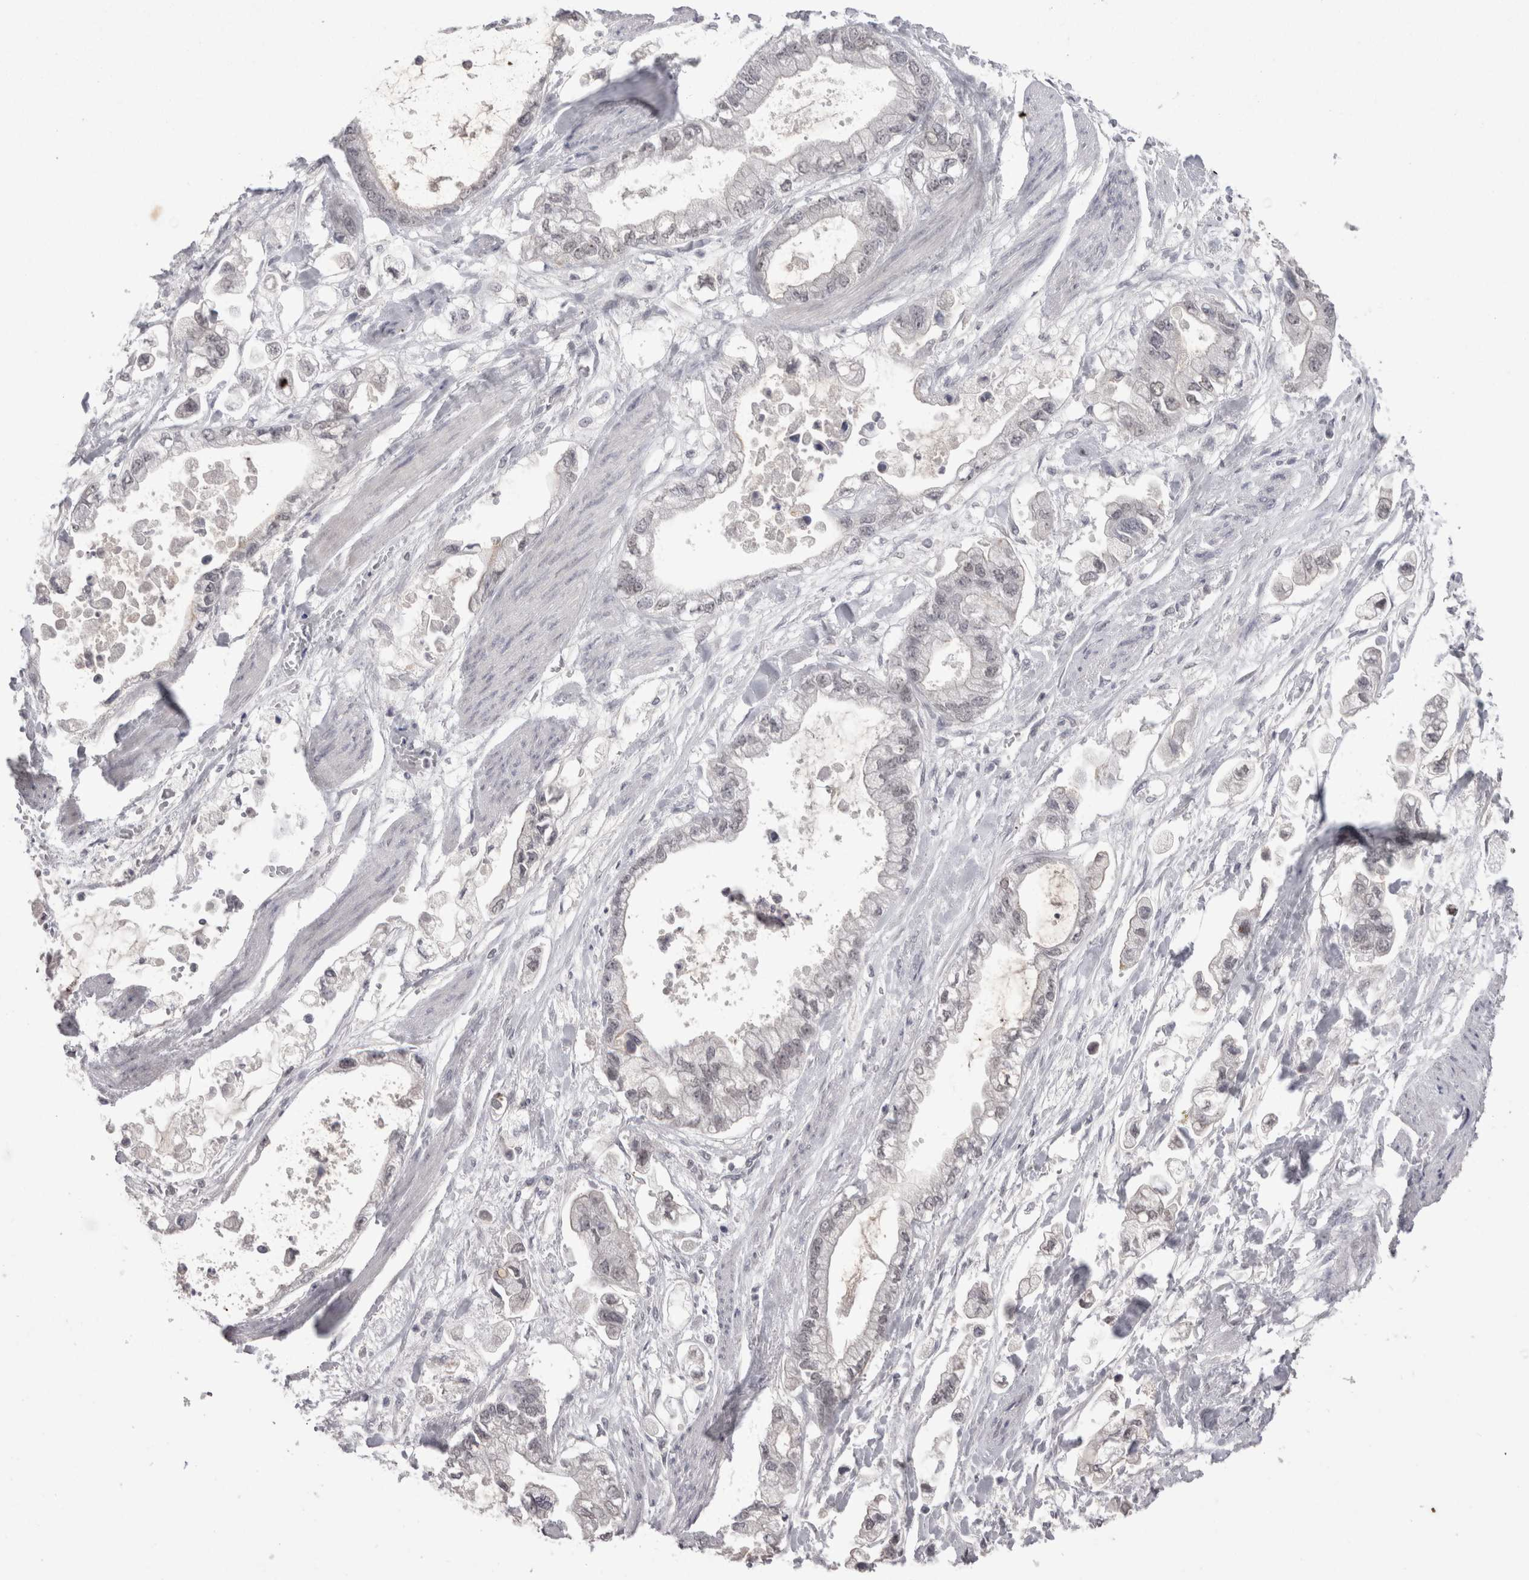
{"staining": {"intensity": "negative", "quantity": "none", "location": "none"}, "tissue": "stomach cancer", "cell_type": "Tumor cells", "image_type": "cancer", "snomed": [{"axis": "morphology", "description": "Normal tissue, NOS"}, {"axis": "morphology", "description": "Adenocarcinoma, NOS"}, {"axis": "topography", "description": "Stomach"}], "caption": "Immunohistochemistry image of stomach adenocarcinoma stained for a protein (brown), which reveals no staining in tumor cells.", "gene": "DDX4", "patient": {"sex": "male", "age": 62}}